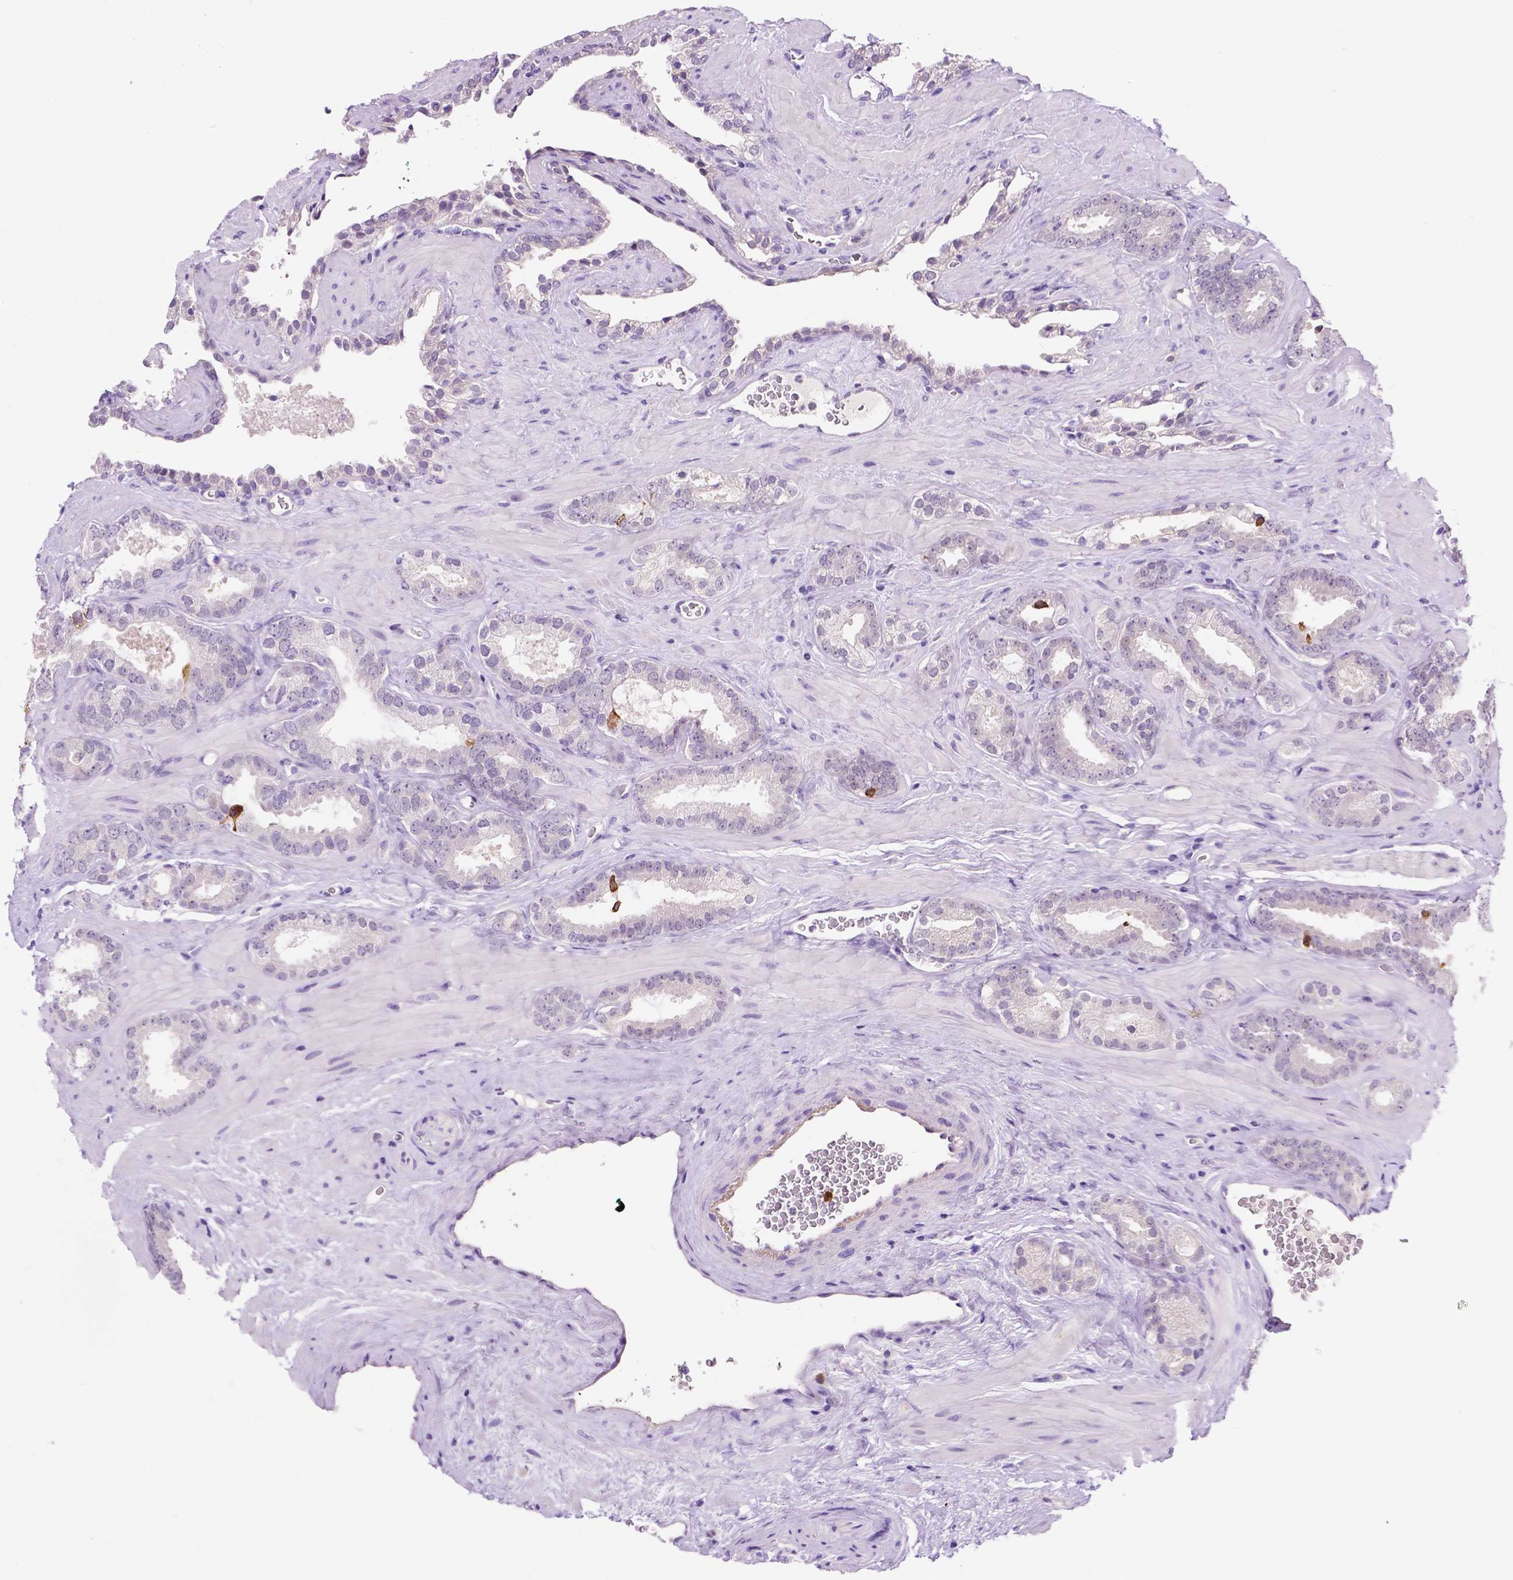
{"staining": {"intensity": "negative", "quantity": "none", "location": "none"}, "tissue": "prostate cancer", "cell_type": "Tumor cells", "image_type": "cancer", "snomed": [{"axis": "morphology", "description": "Adenocarcinoma, Low grade"}, {"axis": "topography", "description": "Prostate"}], "caption": "High magnification brightfield microscopy of prostate cancer (adenocarcinoma (low-grade)) stained with DAB (brown) and counterstained with hematoxylin (blue): tumor cells show no significant positivity. (DAB IHC, high magnification).", "gene": "MMP27", "patient": {"sex": "male", "age": 62}}